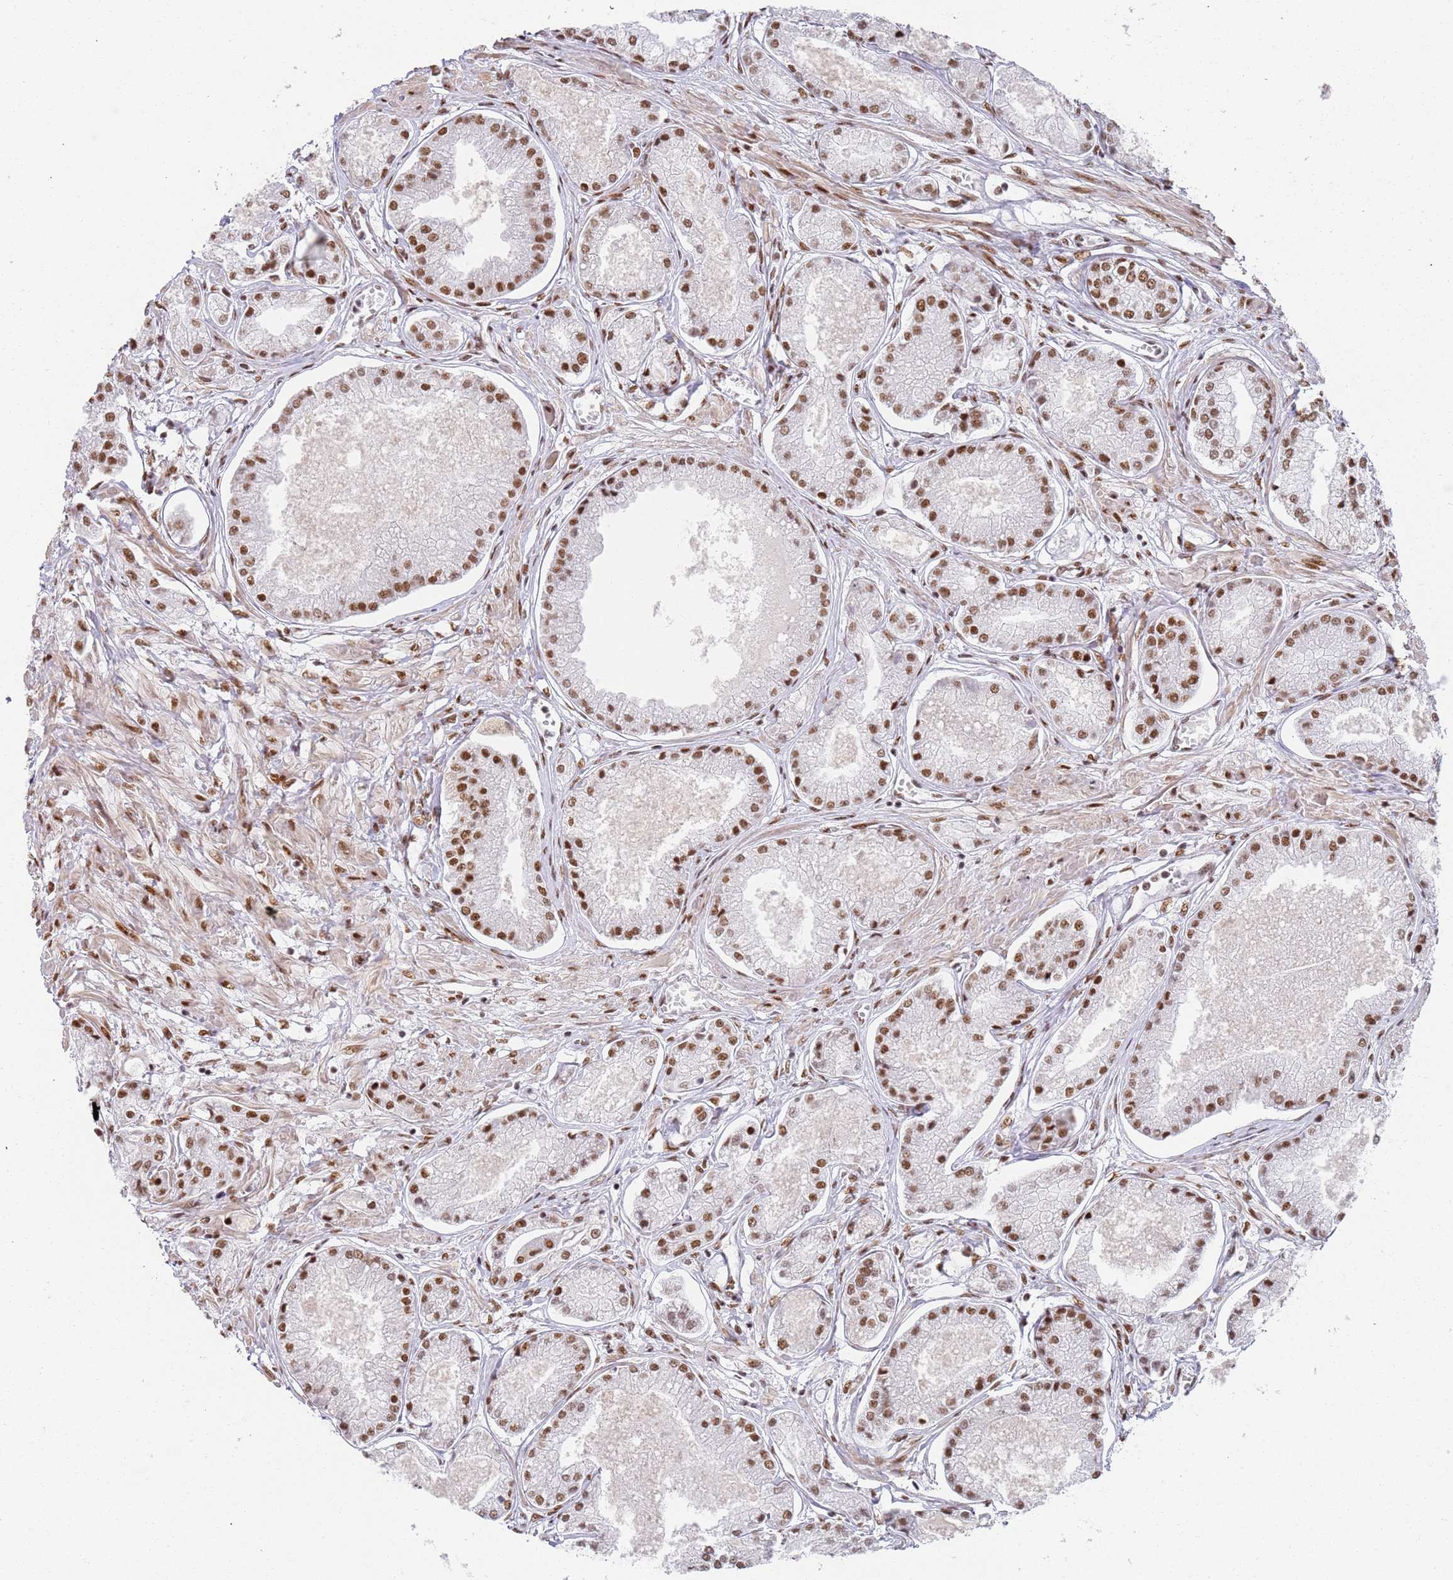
{"staining": {"intensity": "strong", "quantity": ">75%", "location": "nuclear"}, "tissue": "prostate cancer", "cell_type": "Tumor cells", "image_type": "cancer", "snomed": [{"axis": "morphology", "description": "Adenocarcinoma, NOS"}, {"axis": "topography", "description": "Prostate and seminal vesicle, NOS"}], "caption": "Immunohistochemical staining of human adenocarcinoma (prostate) demonstrates strong nuclear protein positivity in approximately >75% of tumor cells.", "gene": "AKAP8L", "patient": {"sex": "male", "age": 76}}